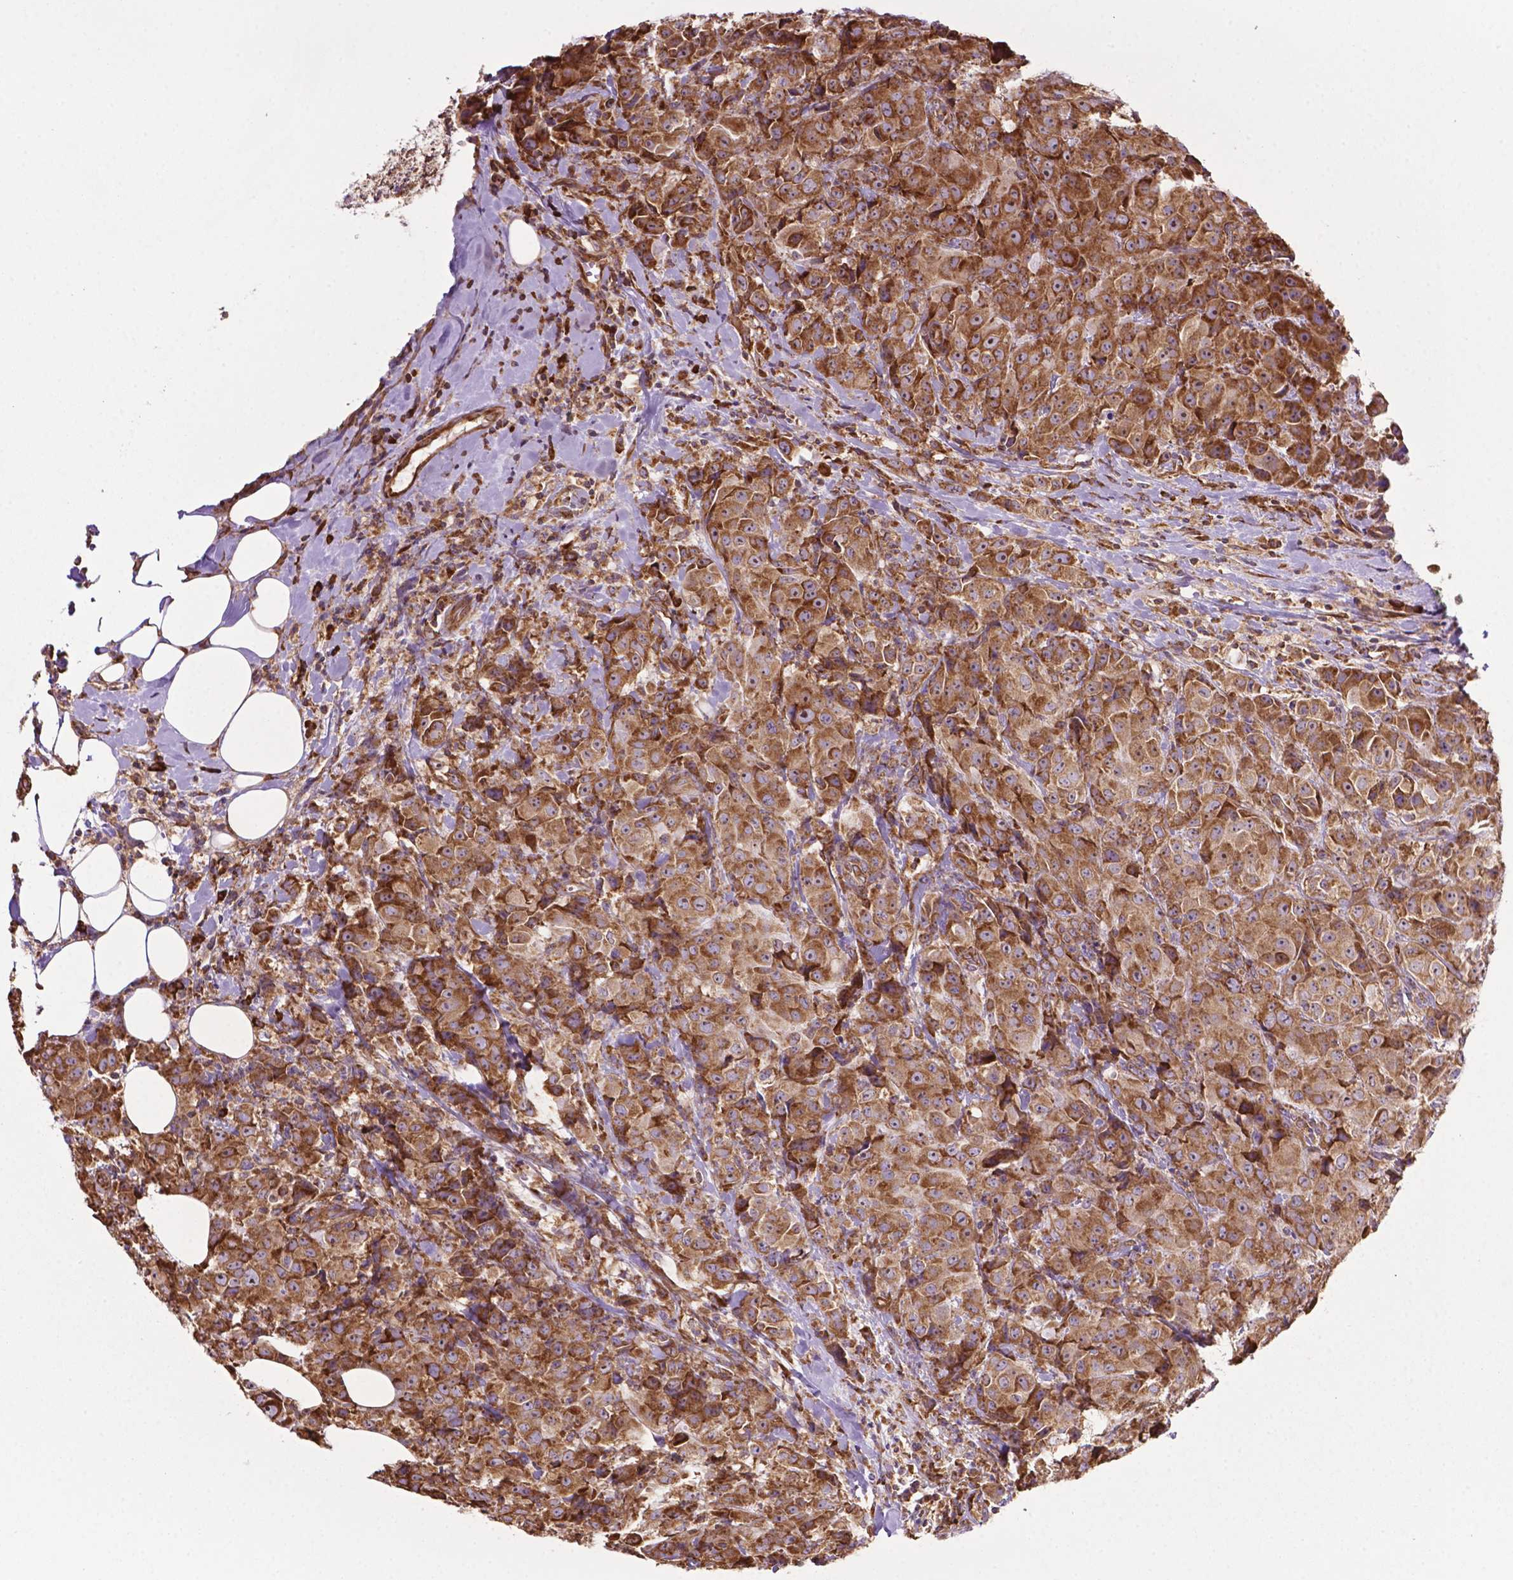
{"staining": {"intensity": "moderate", "quantity": ">75%", "location": "cytoplasmic/membranous"}, "tissue": "breast cancer", "cell_type": "Tumor cells", "image_type": "cancer", "snomed": [{"axis": "morphology", "description": "Normal tissue, NOS"}, {"axis": "morphology", "description": "Duct carcinoma"}, {"axis": "topography", "description": "Breast"}], "caption": "Intraductal carcinoma (breast) tissue displays moderate cytoplasmic/membranous expression in approximately >75% of tumor cells, visualized by immunohistochemistry. (Stains: DAB in brown, nuclei in blue, Microscopy: brightfield microscopy at high magnification).", "gene": "RPL29", "patient": {"sex": "female", "age": 43}}